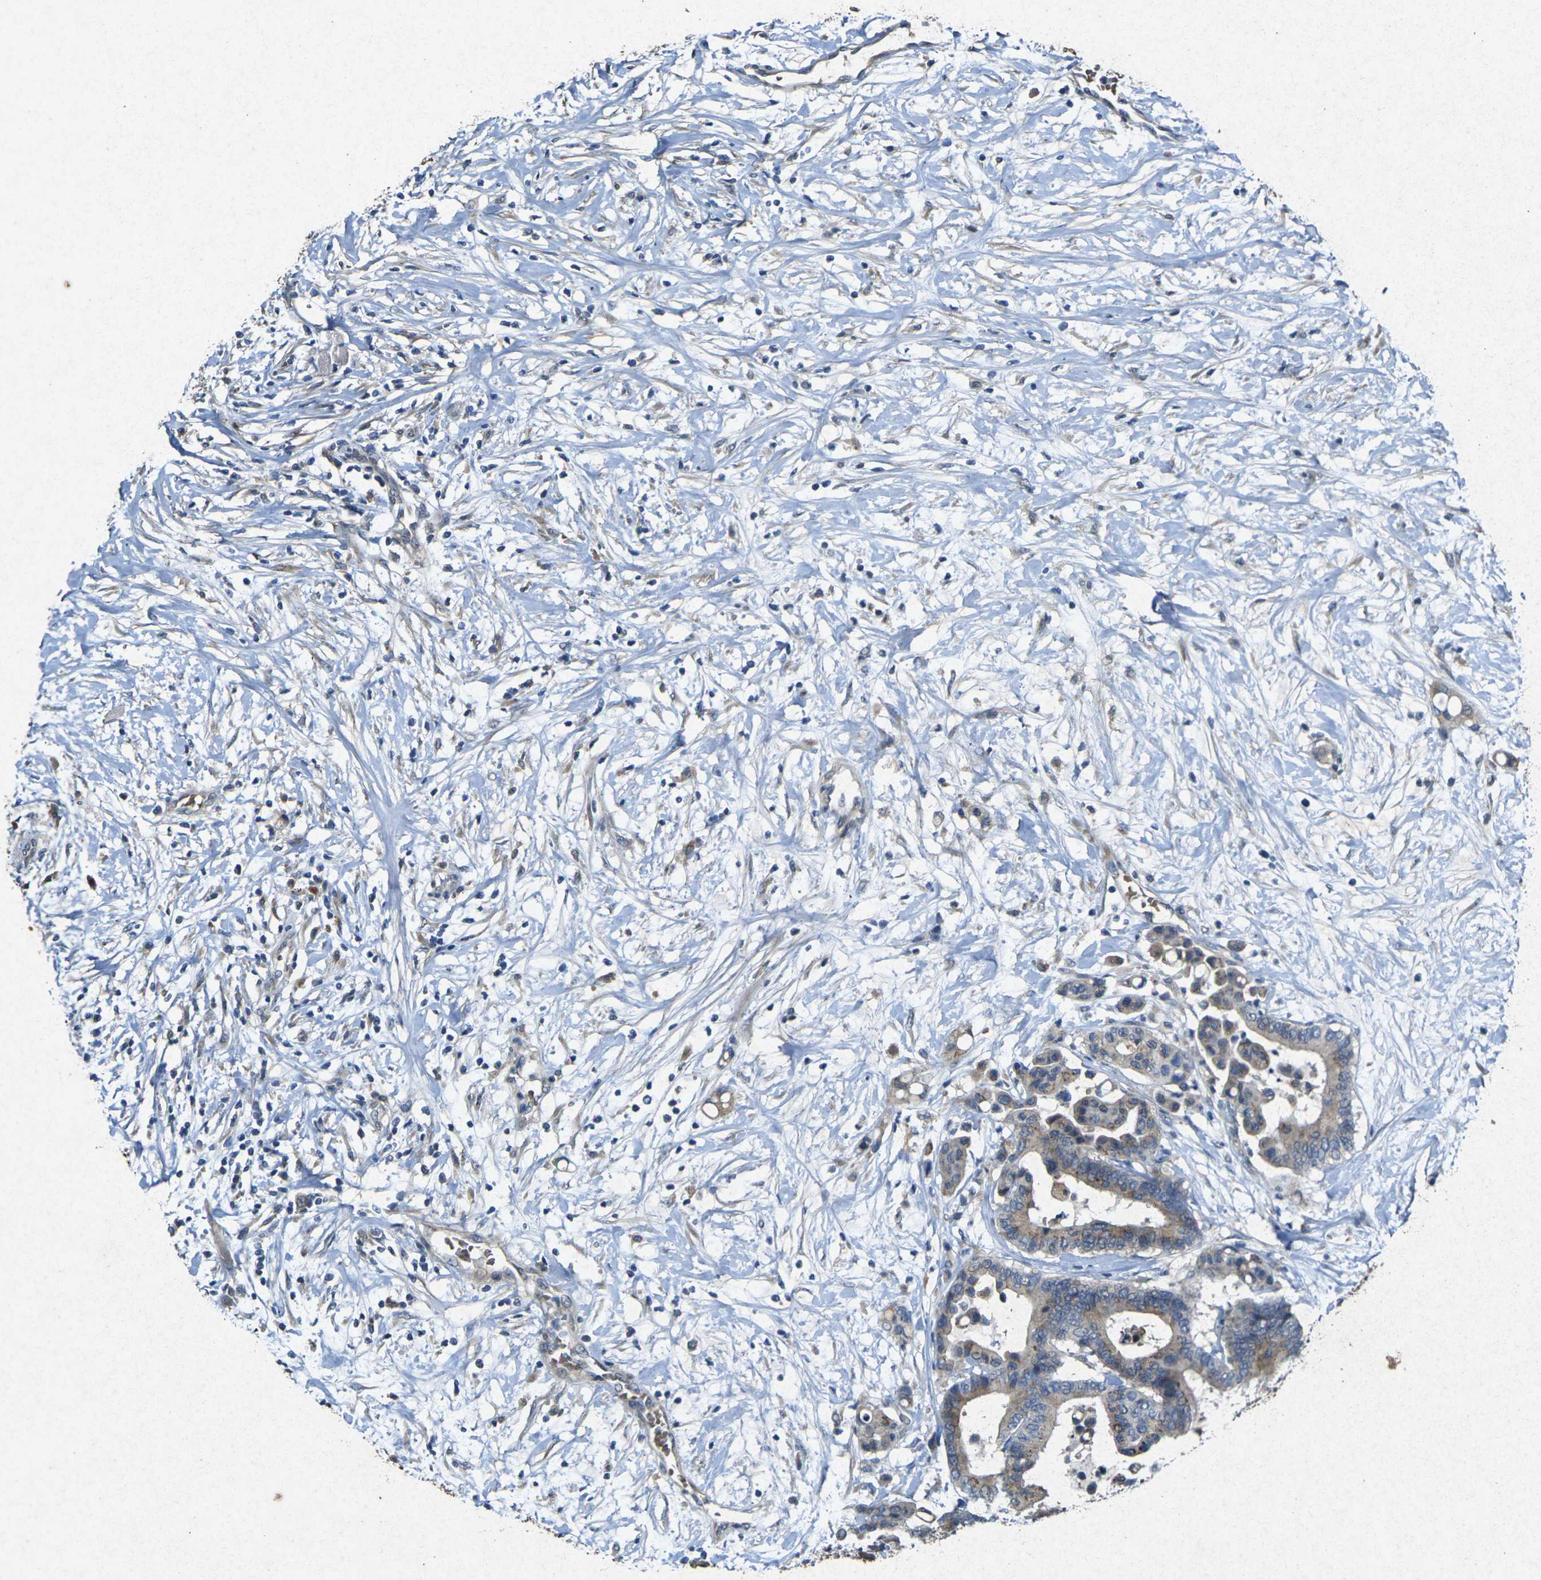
{"staining": {"intensity": "moderate", "quantity": ">75%", "location": "cytoplasmic/membranous"}, "tissue": "colorectal cancer", "cell_type": "Tumor cells", "image_type": "cancer", "snomed": [{"axis": "morphology", "description": "Normal tissue, NOS"}, {"axis": "morphology", "description": "Adenocarcinoma, NOS"}, {"axis": "topography", "description": "Colon"}], "caption": "Brown immunohistochemical staining in colorectal cancer displays moderate cytoplasmic/membranous positivity in about >75% of tumor cells.", "gene": "RGMA", "patient": {"sex": "male", "age": 82}}